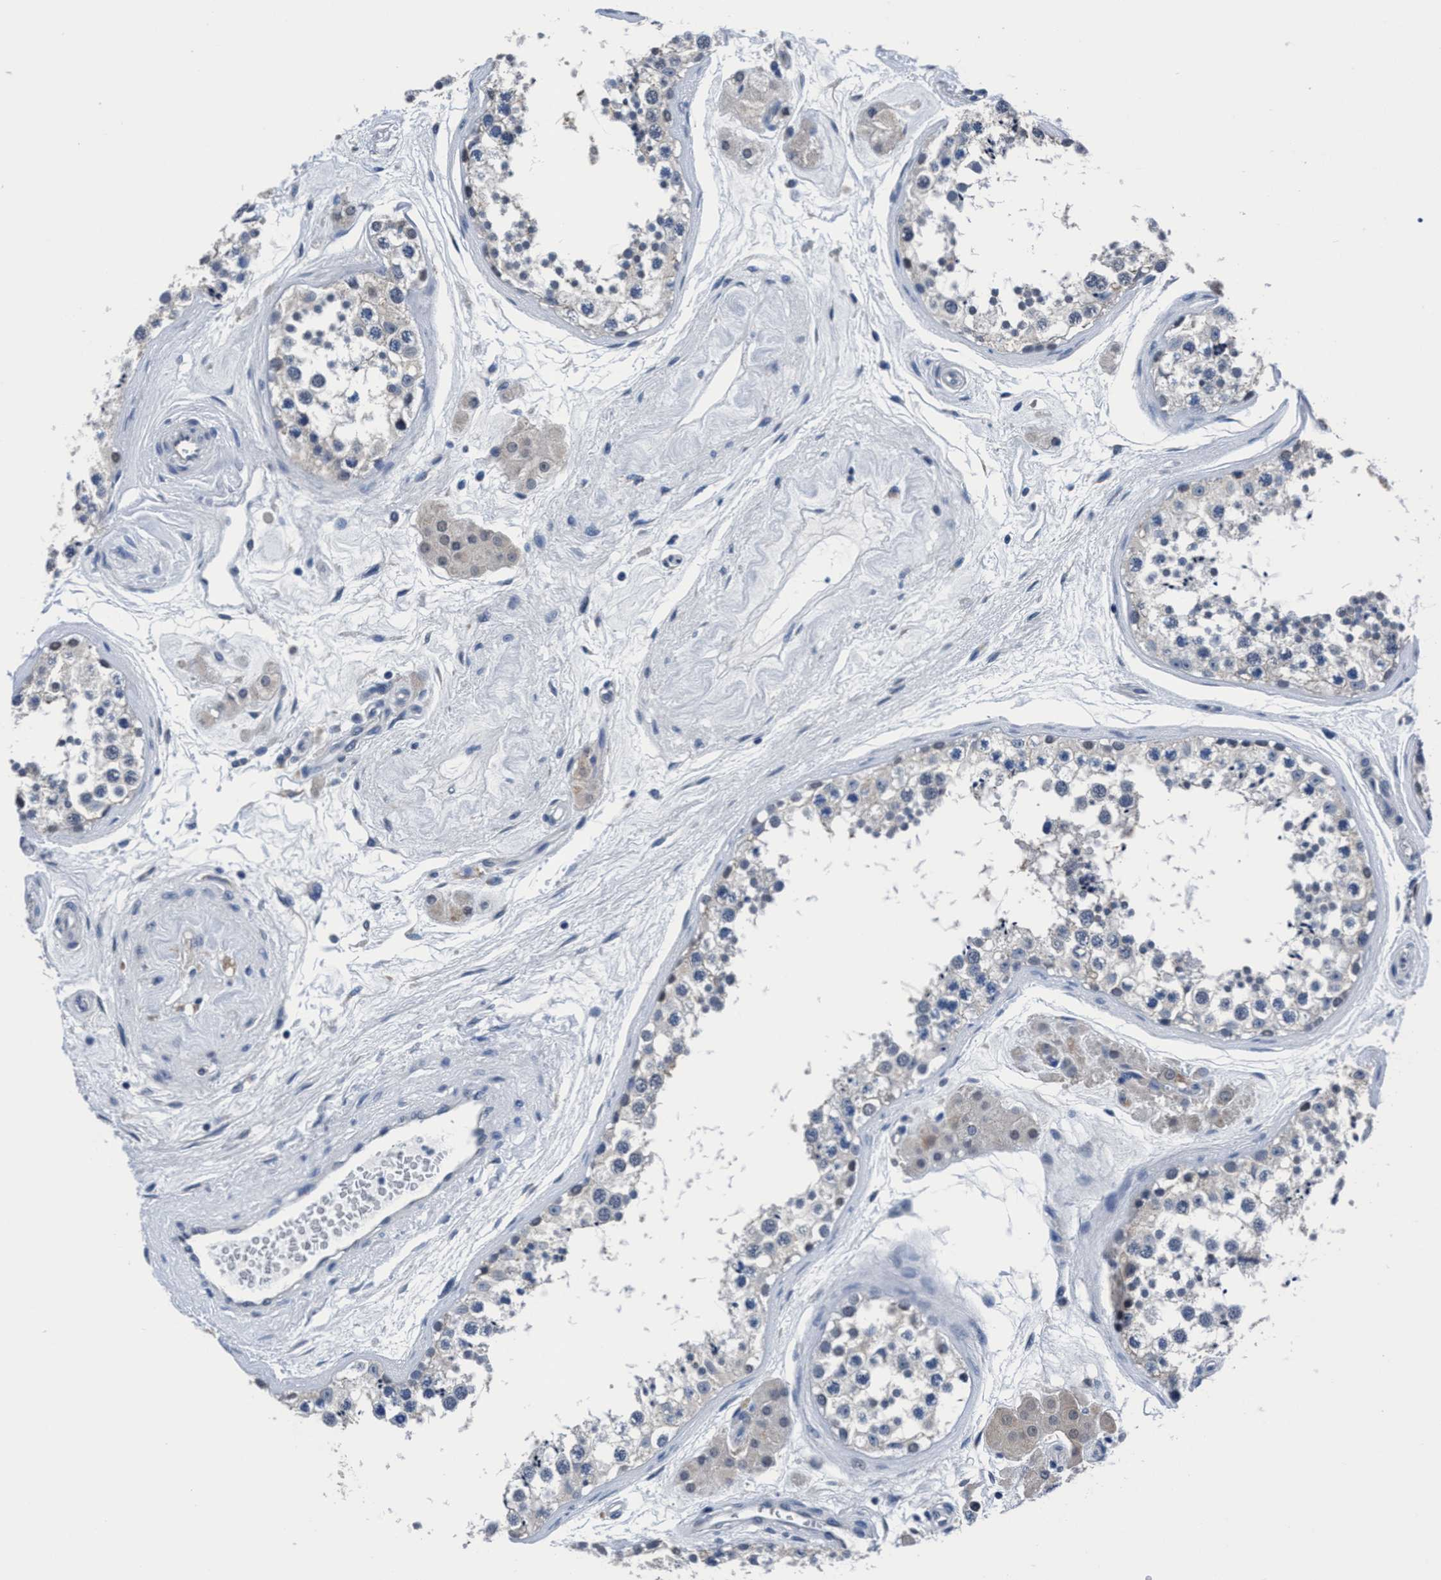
{"staining": {"intensity": "weak", "quantity": "<25%", "location": "cytoplasmic/membranous"}, "tissue": "testis", "cell_type": "Cells in seminiferous ducts", "image_type": "normal", "snomed": [{"axis": "morphology", "description": "Normal tissue, NOS"}, {"axis": "topography", "description": "Testis"}], "caption": "Immunohistochemistry of benign testis reveals no staining in cells in seminiferous ducts. (Stains: DAB immunohistochemistry with hematoxylin counter stain, Microscopy: brightfield microscopy at high magnification).", "gene": "TMEM94", "patient": {"sex": "male", "age": 56}}